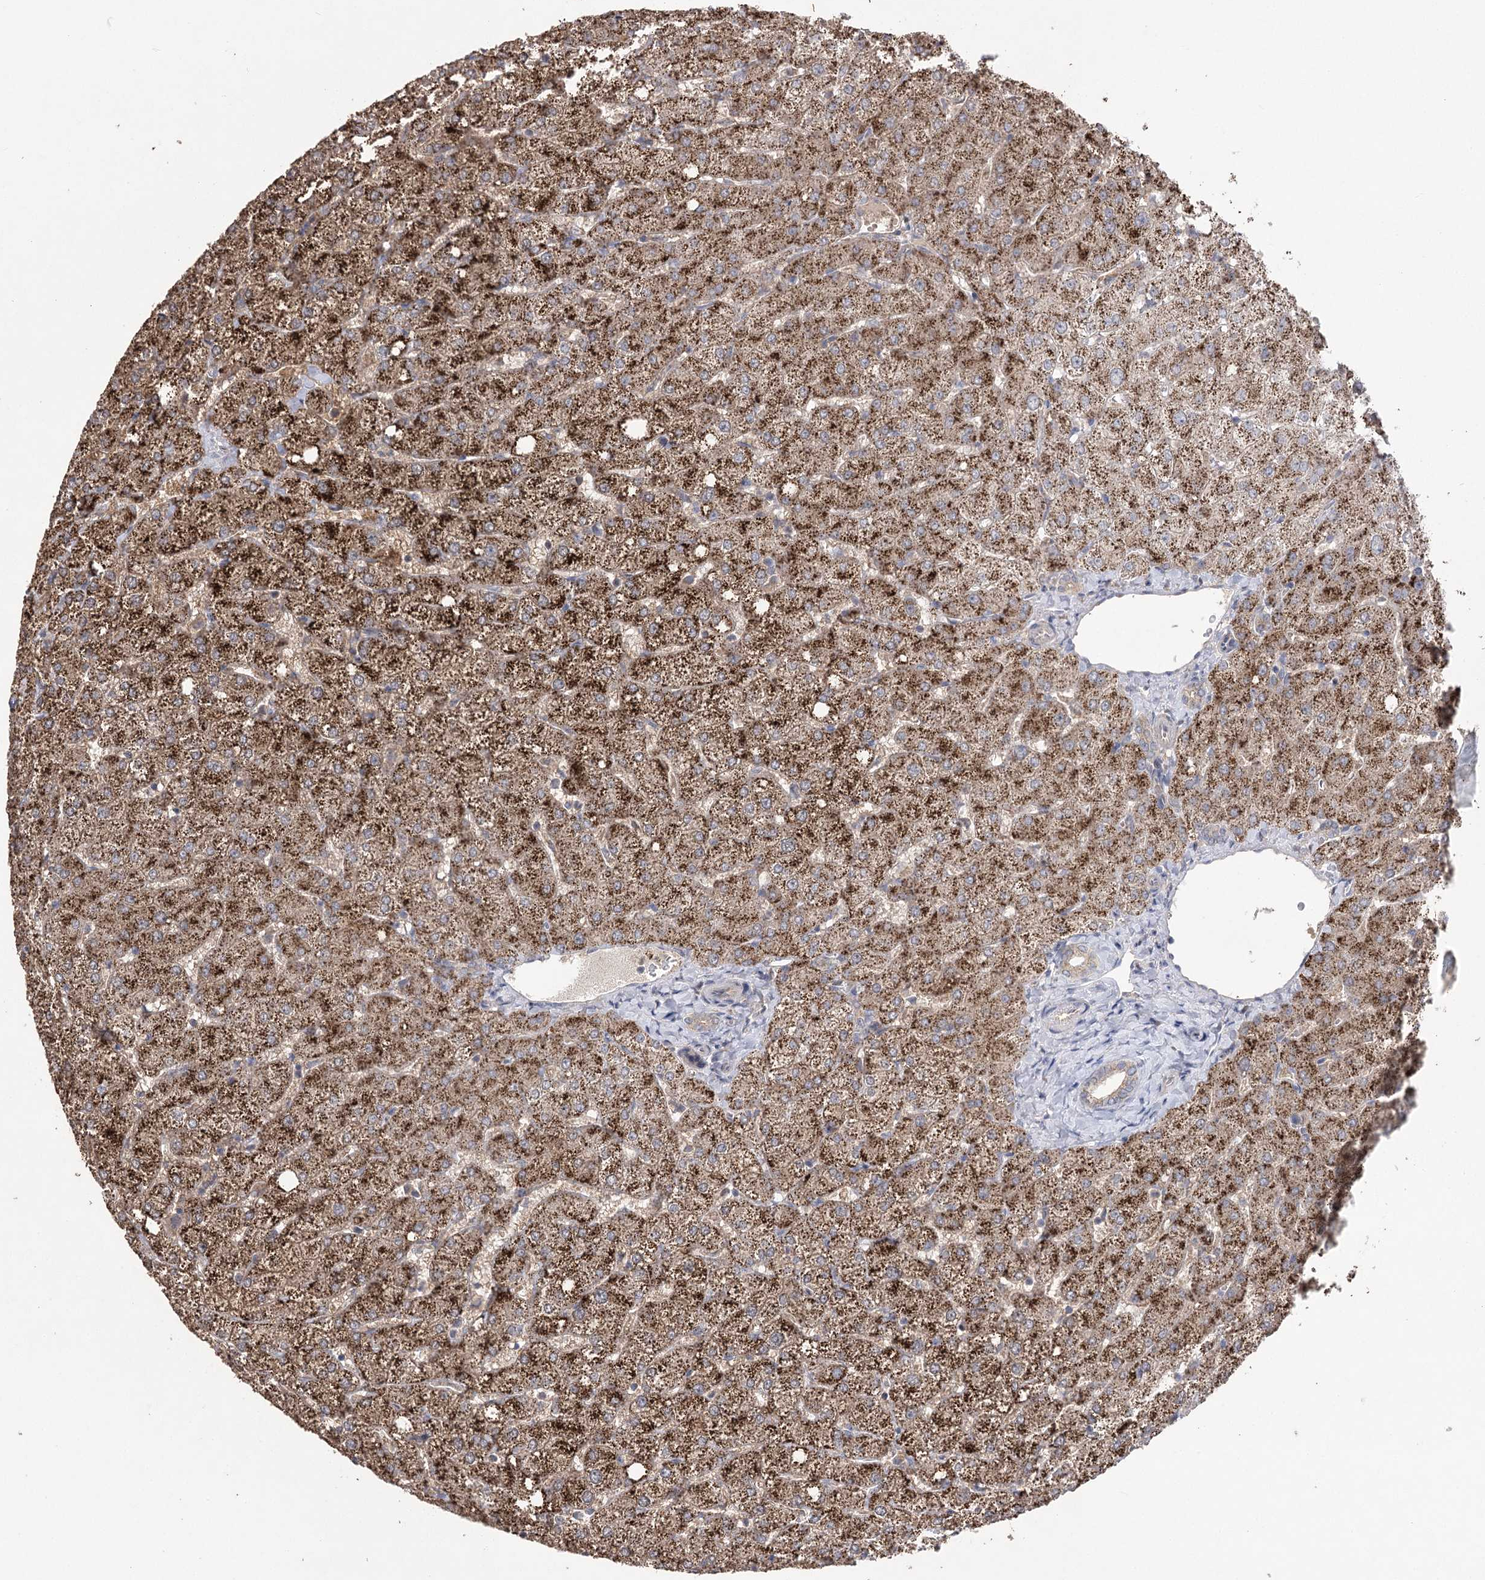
{"staining": {"intensity": "negative", "quantity": "none", "location": "none"}, "tissue": "liver", "cell_type": "Cholangiocytes", "image_type": "normal", "snomed": [{"axis": "morphology", "description": "Normal tissue, NOS"}, {"axis": "topography", "description": "Liver"}], "caption": "This histopathology image is of normal liver stained with immunohistochemistry (IHC) to label a protein in brown with the nuclei are counter-stained blue. There is no positivity in cholangiocytes.", "gene": "AURKC", "patient": {"sex": "female", "age": 54}}